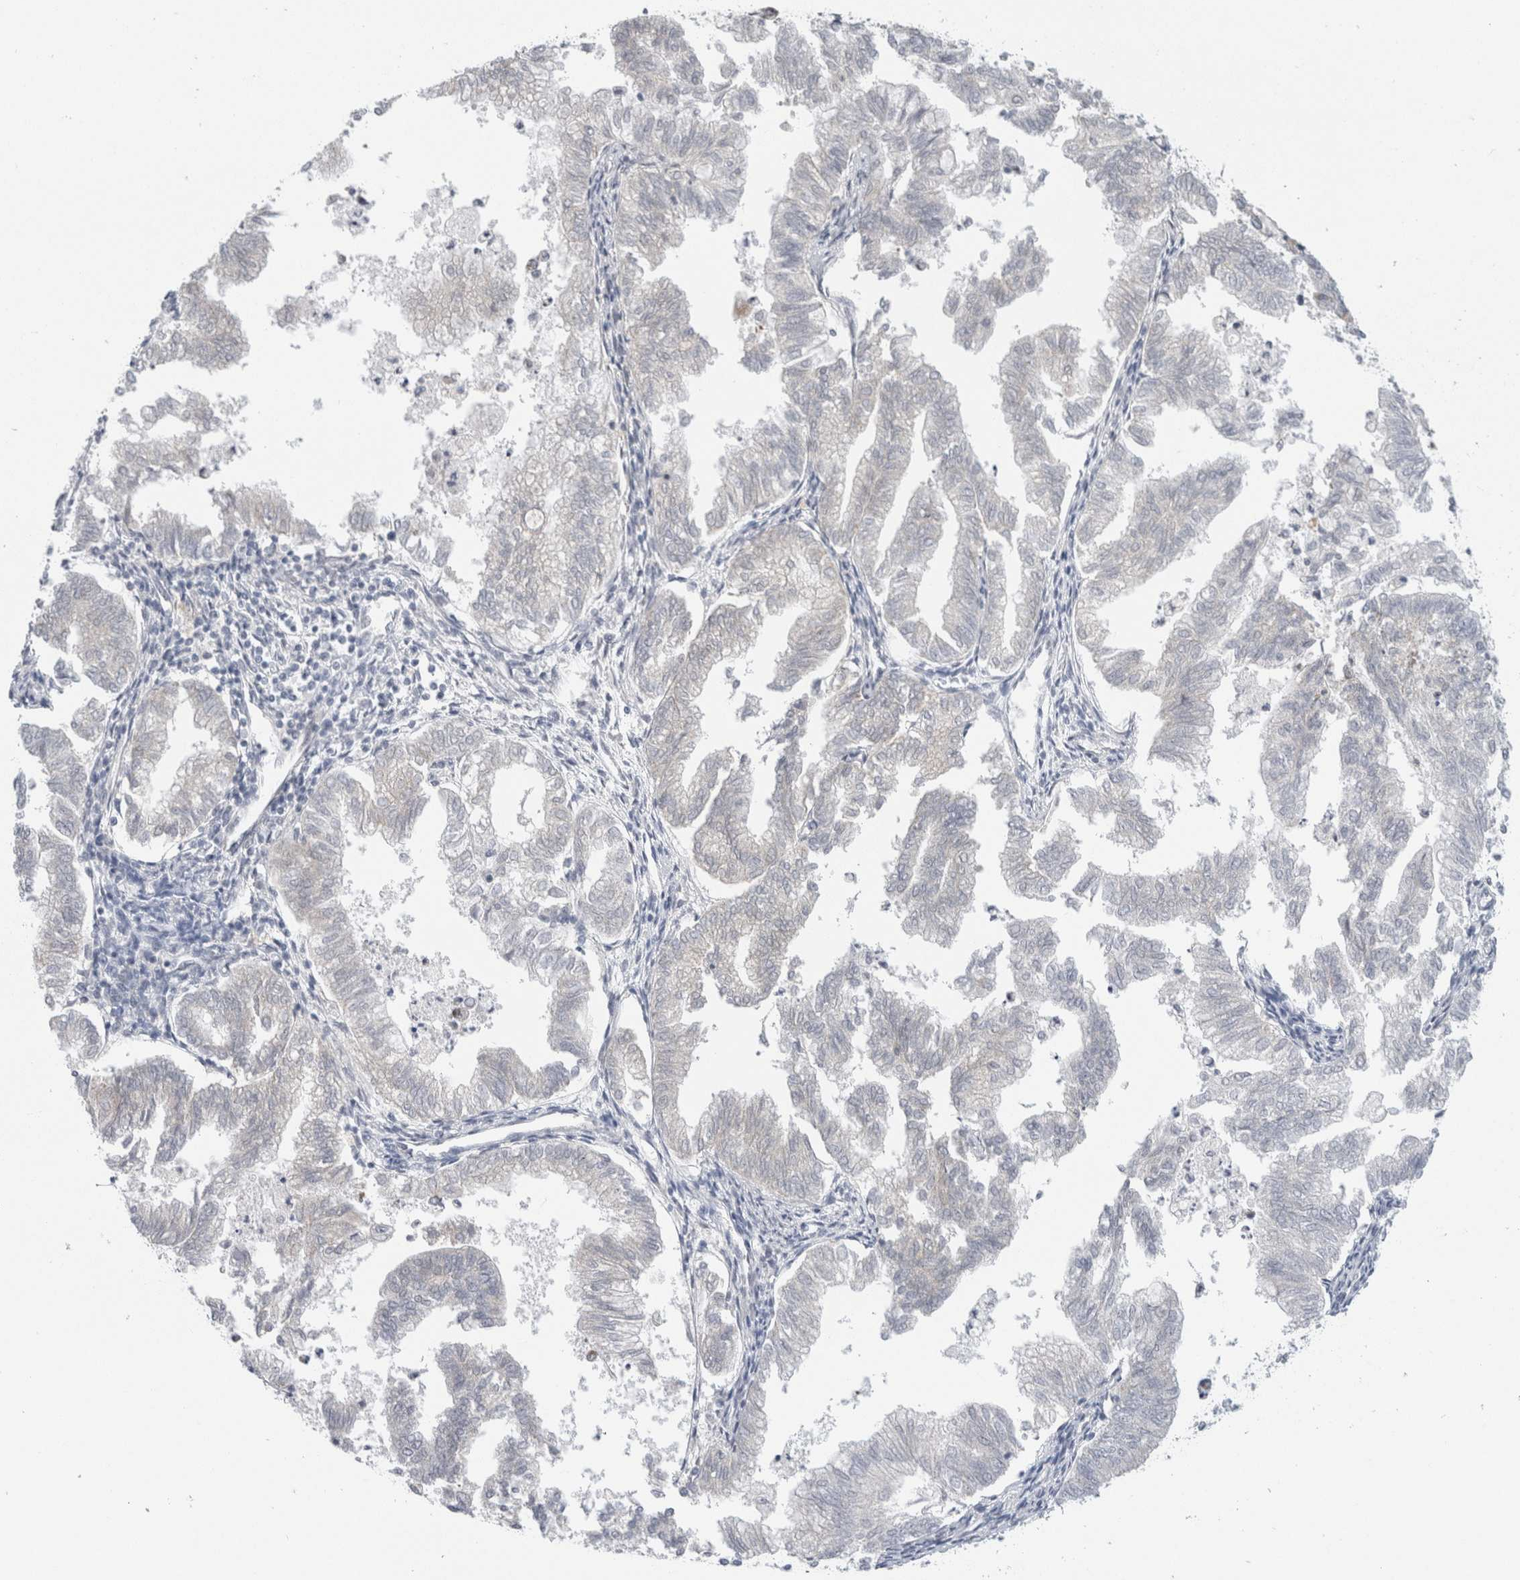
{"staining": {"intensity": "negative", "quantity": "none", "location": "none"}, "tissue": "endometrial cancer", "cell_type": "Tumor cells", "image_type": "cancer", "snomed": [{"axis": "morphology", "description": "Necrosis, NOS"}, {"axis": "morphology", "description": "Adenocarcinoma, NOS"}, {"axis": "topography", "description": "Endometrium"}], "caption": "IHC of human endometrial adenocarcinoma reveals no positivity in tumor cells.", "gene": "FAHD1", "patient": {"sex": "female", "age": 79}}